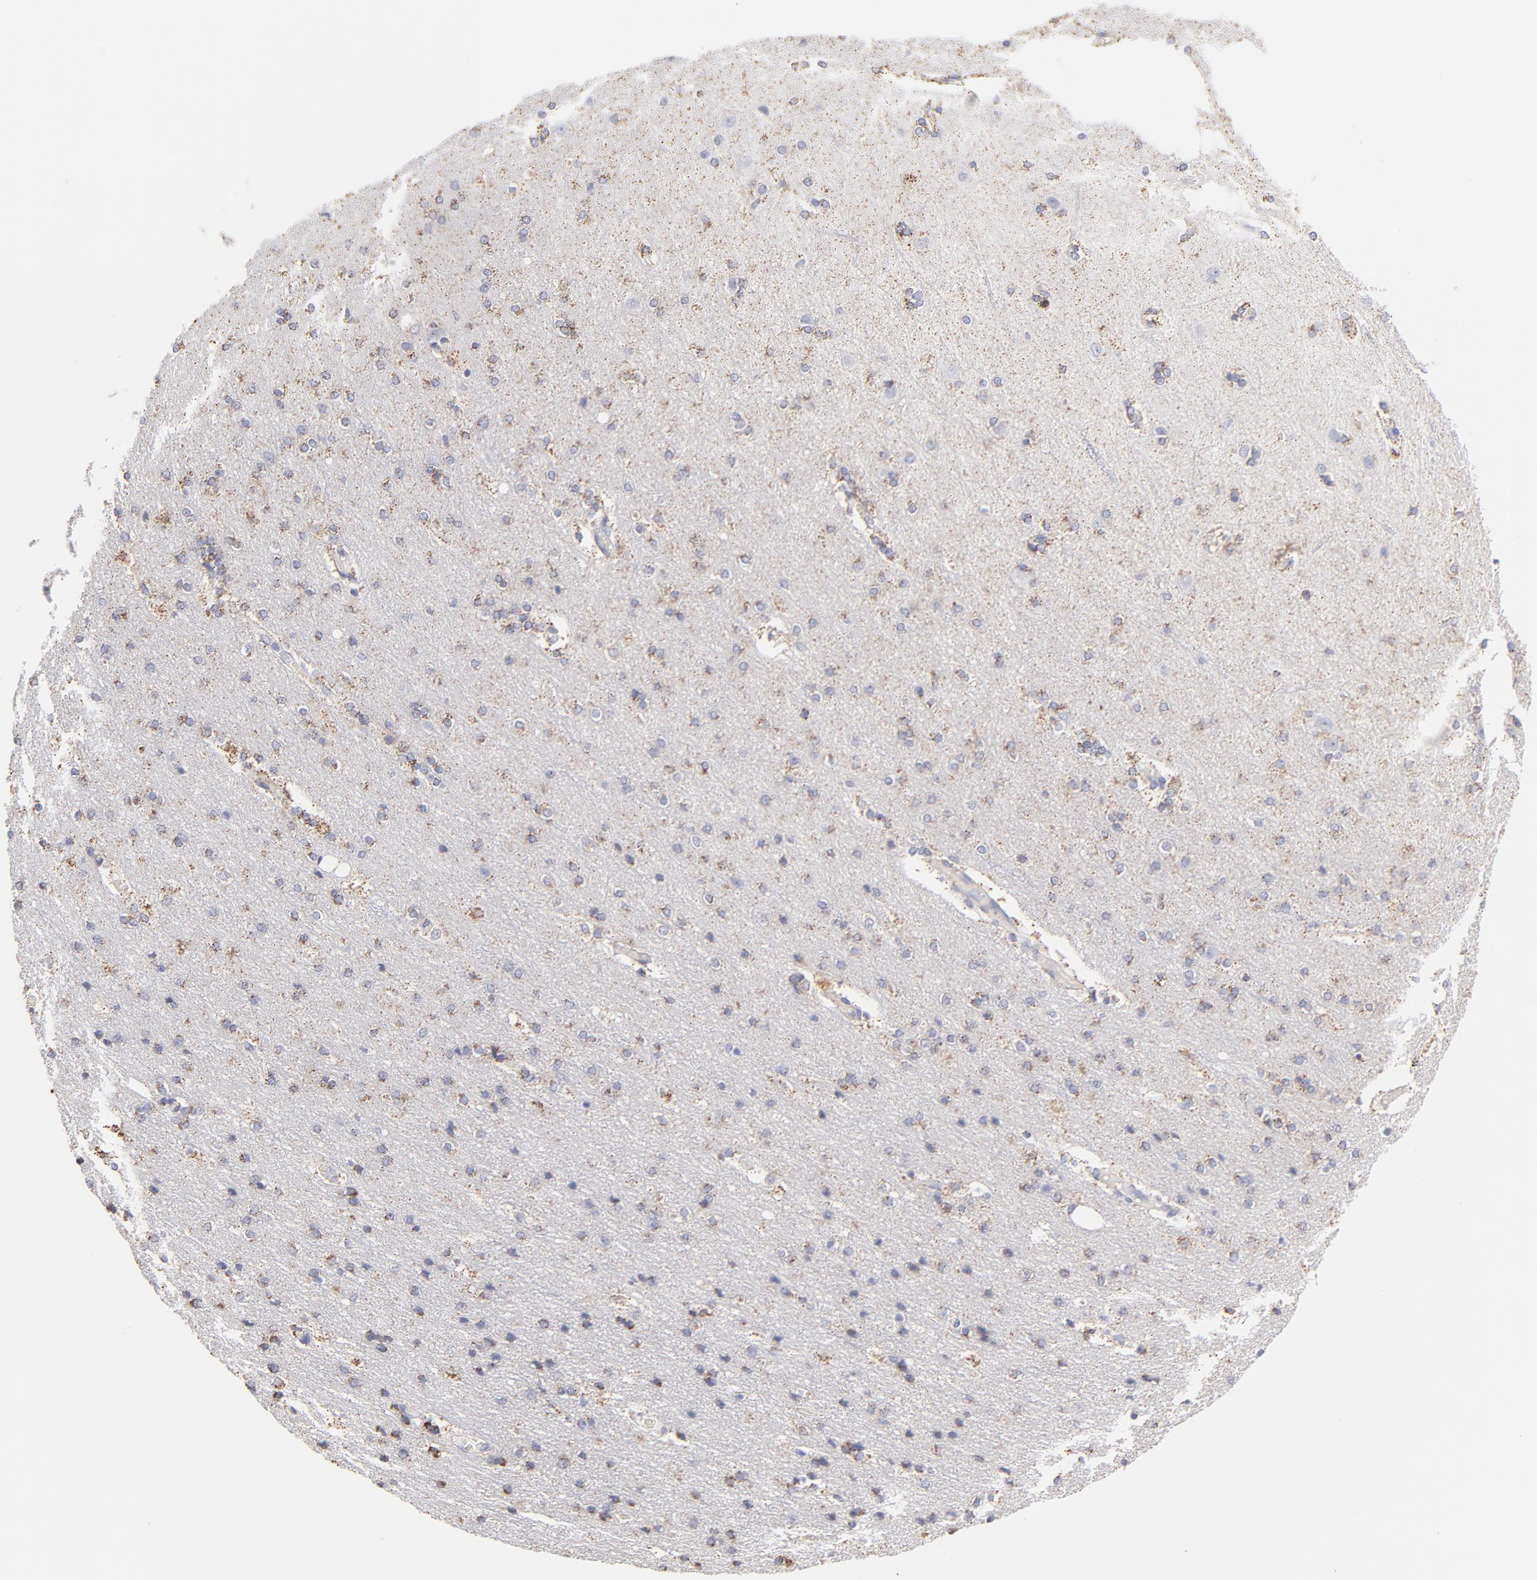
{"staining": {"intensity": "negative", "quantity": "none", "location": "none"}, "tissue": "cerebral cortex", "cell_type": "Endothelial cells", "image_type": "normal", "snomed": [{"axis": "morphology", "description": "Normal tissue, NOS"}, {"axis": "topography", "description": "Cerebral cortex"}], "caption": "This histopathology image is of unremarkable cerebral cortex stained with IHC to label a protein in brown with the nuclei are counter-stained blue. There is no staining in endothelial cells.", "gene": "TST", "patient": {"sex": "female", "age": 54}}